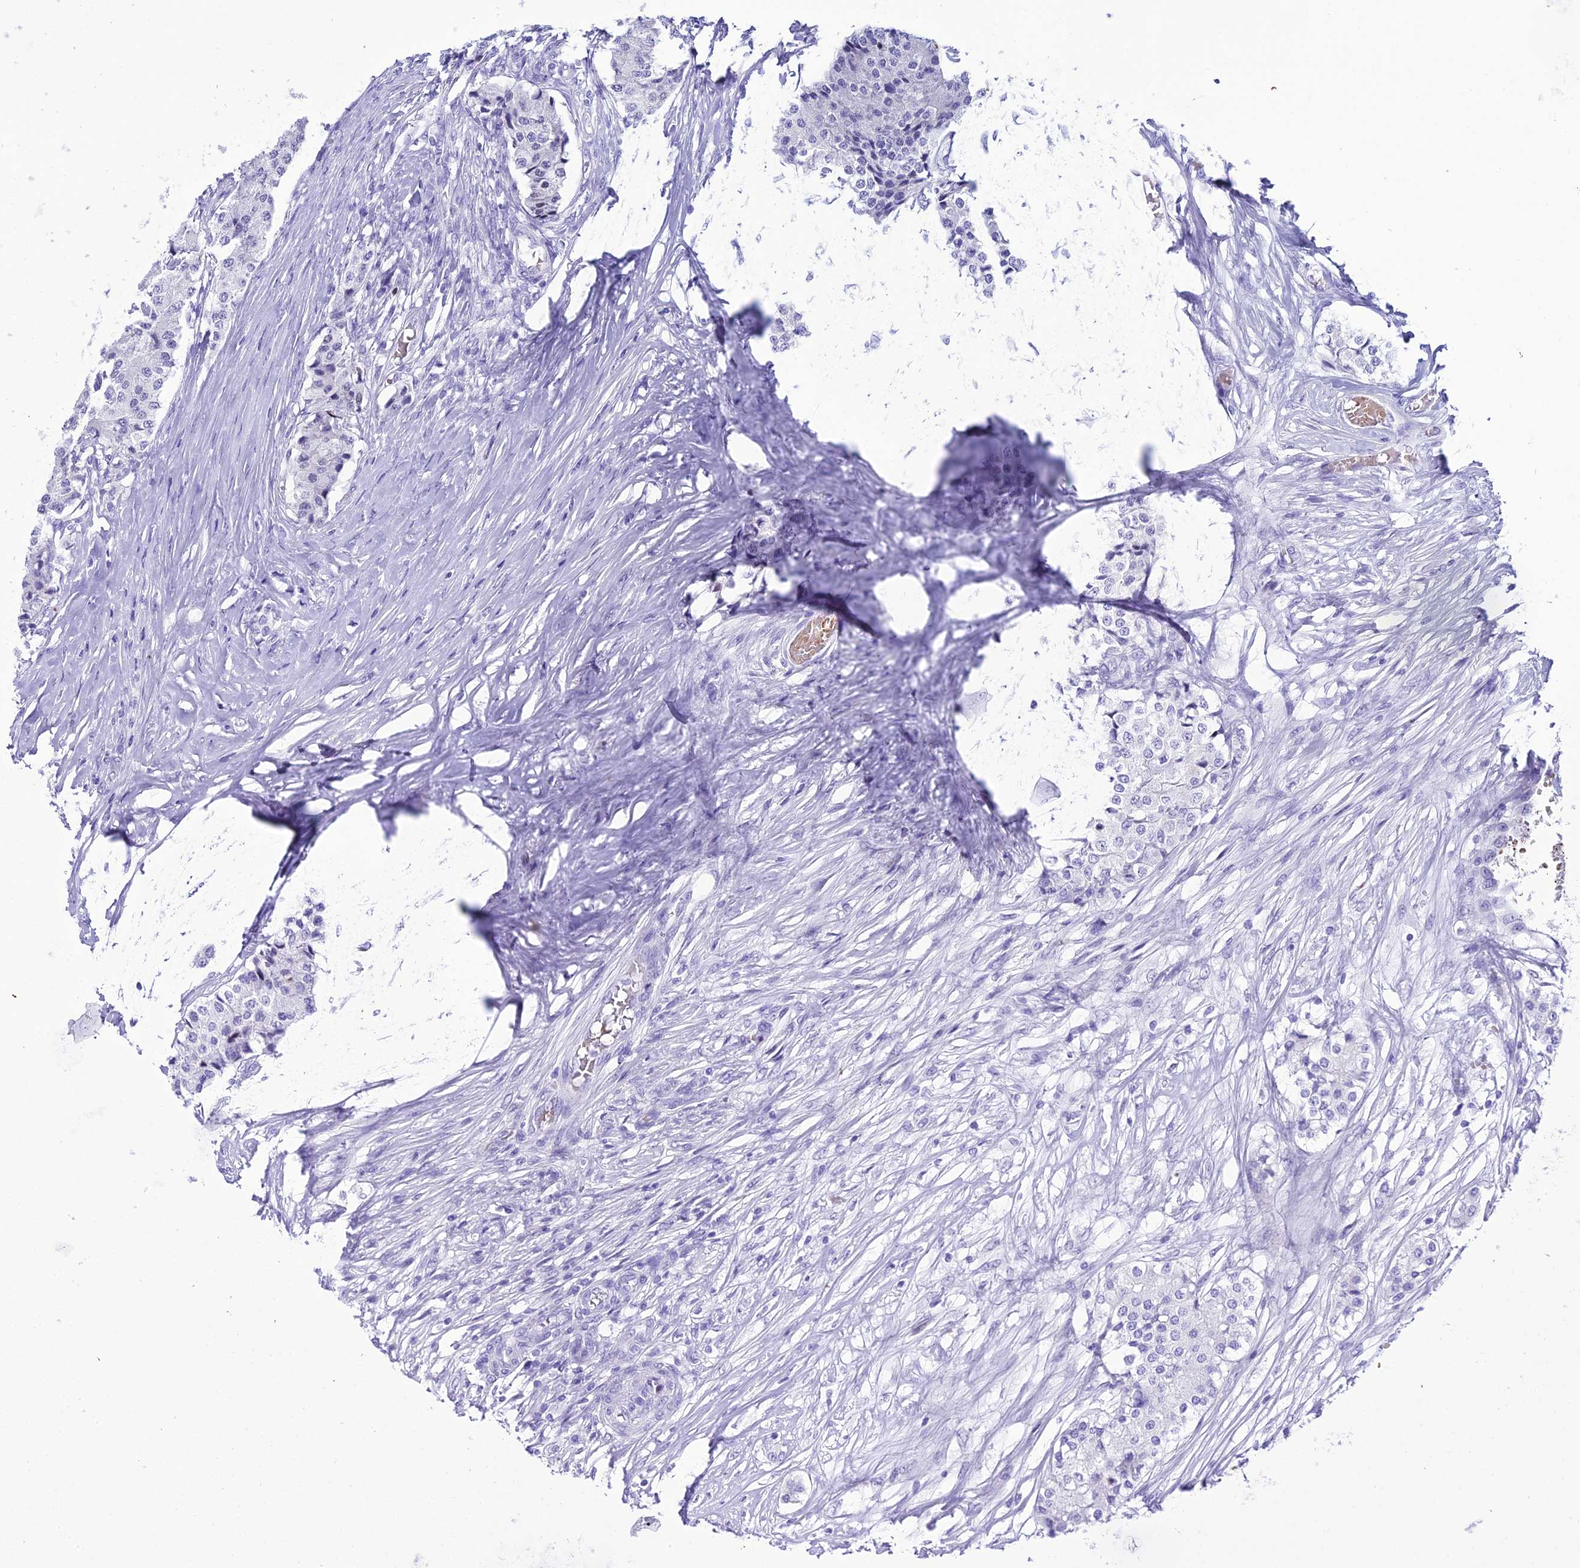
{"staining": {"intensity": "negative", "quantity": "none", "location": "none"}, "tissue": "carcinoid", "cell_type": "Tumor cells", "image_type": "cancer", "snomed": [{"axis": "morphology", "description": "Carcinoid, malignant, NOS"}, {"axis": "topography", "description": "Colon"}], "caption": "IHC of human carcinoid exhibits no expression in tumor cells.", "gene": "RNPS1", "patient": {"sex": "female", "age": 52}}